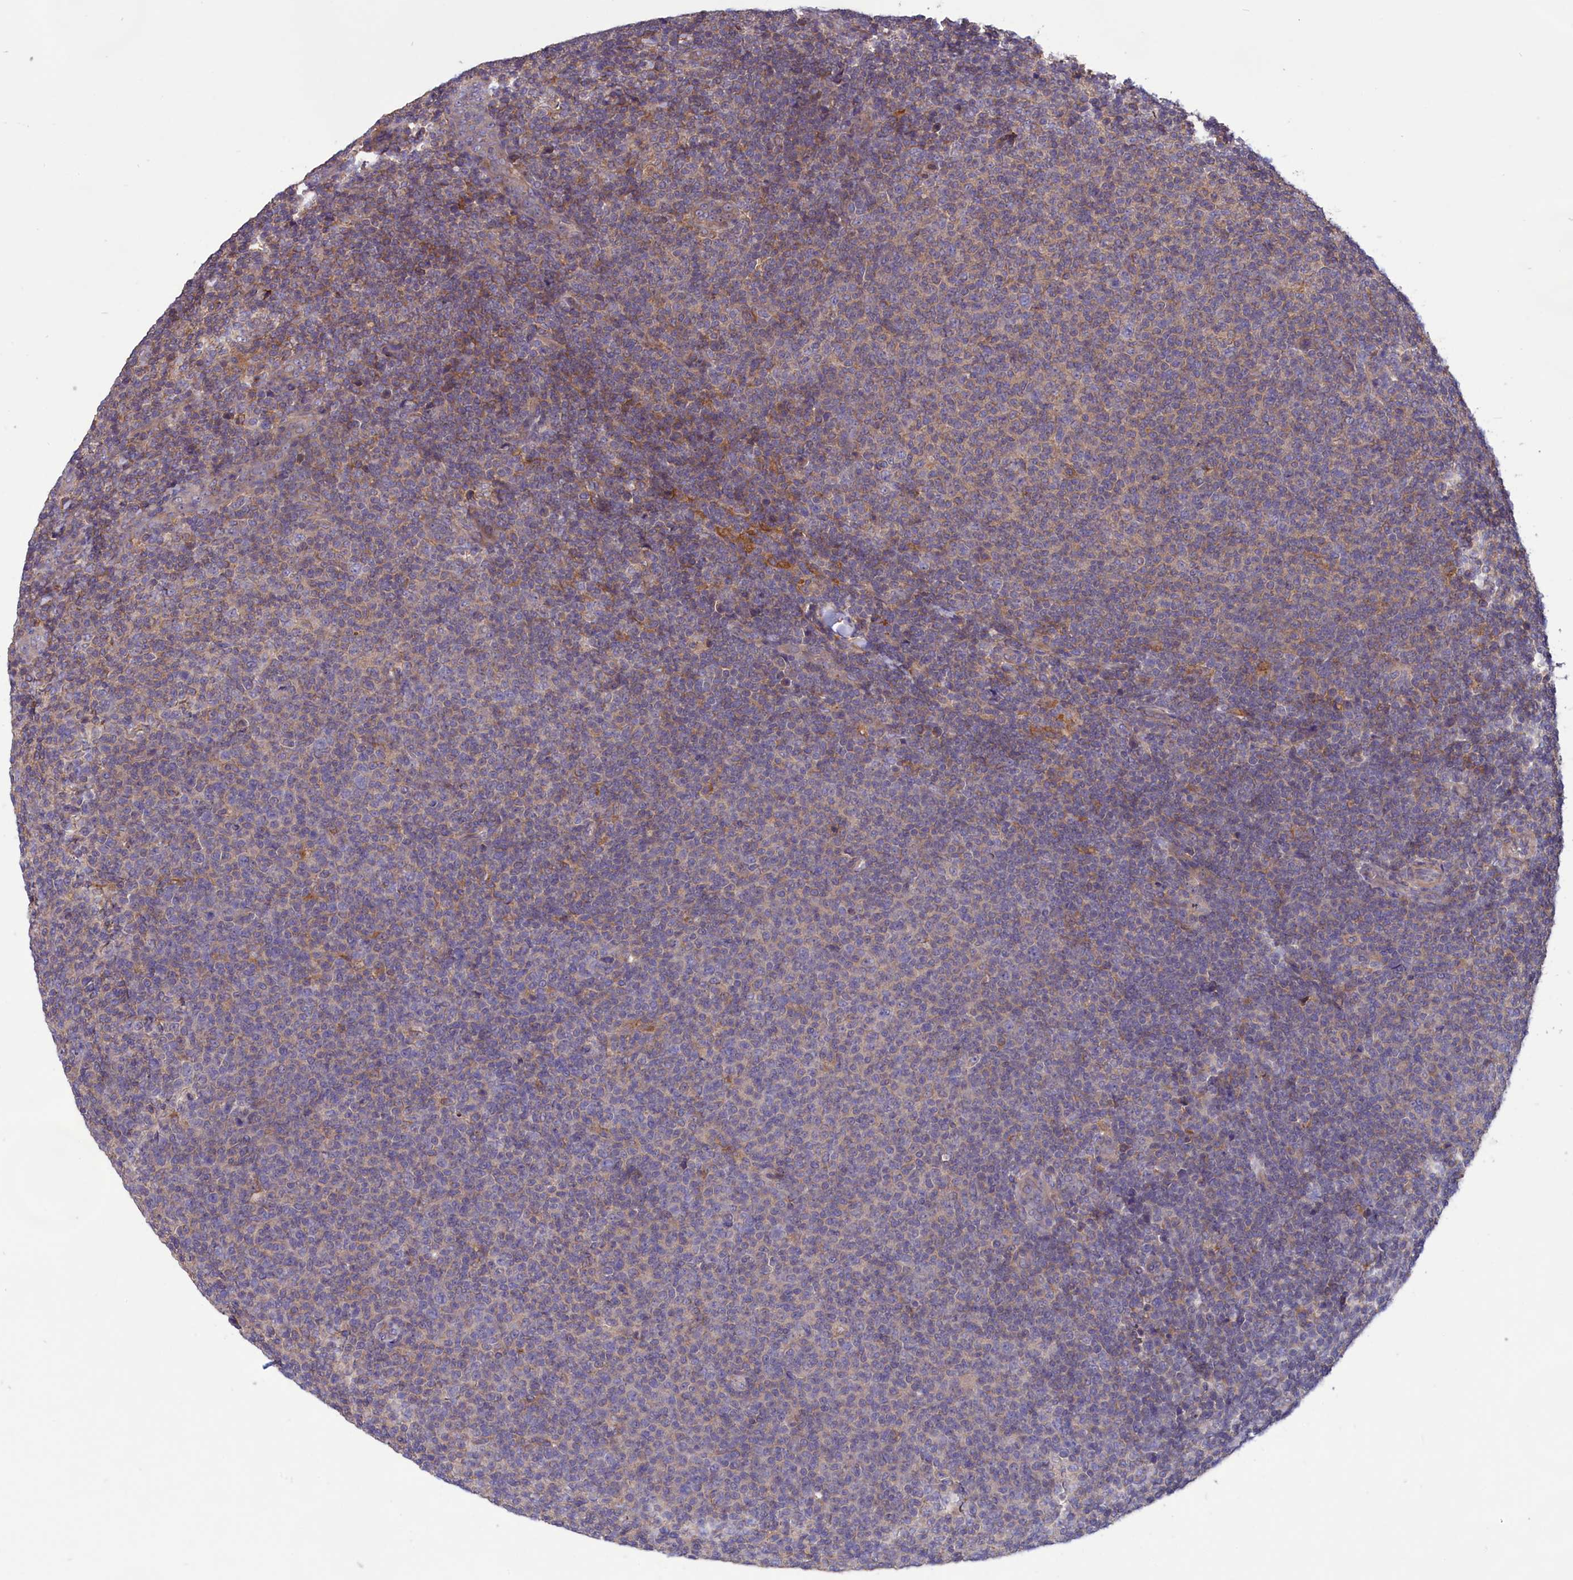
{"staining": {"intensity": "weak", "quantity": "25%-75%", "location": "cytoplasmic/membranous"}, "tissue": "lymphoma", "cell_type": "Tumor cells", "image_type": "cancer", "snomed": [{"axis": "morphology", "description": "Malignant lymphoma, non-Hodgkin's type, Low grade"}, {"axis": "topography", "description": "Lymph node"}], "caption": "Weak cytoplasmic/membranous staining is appreciated in approximately 25%-75% of tumor cells in low-grade malignant lymphoma, non-Hodgkin's type. The protein is shown in brown color, while the nuclei are stained blue.", "gene": "AMDHD2", "patient": {"sex": "male", "age": 66}}